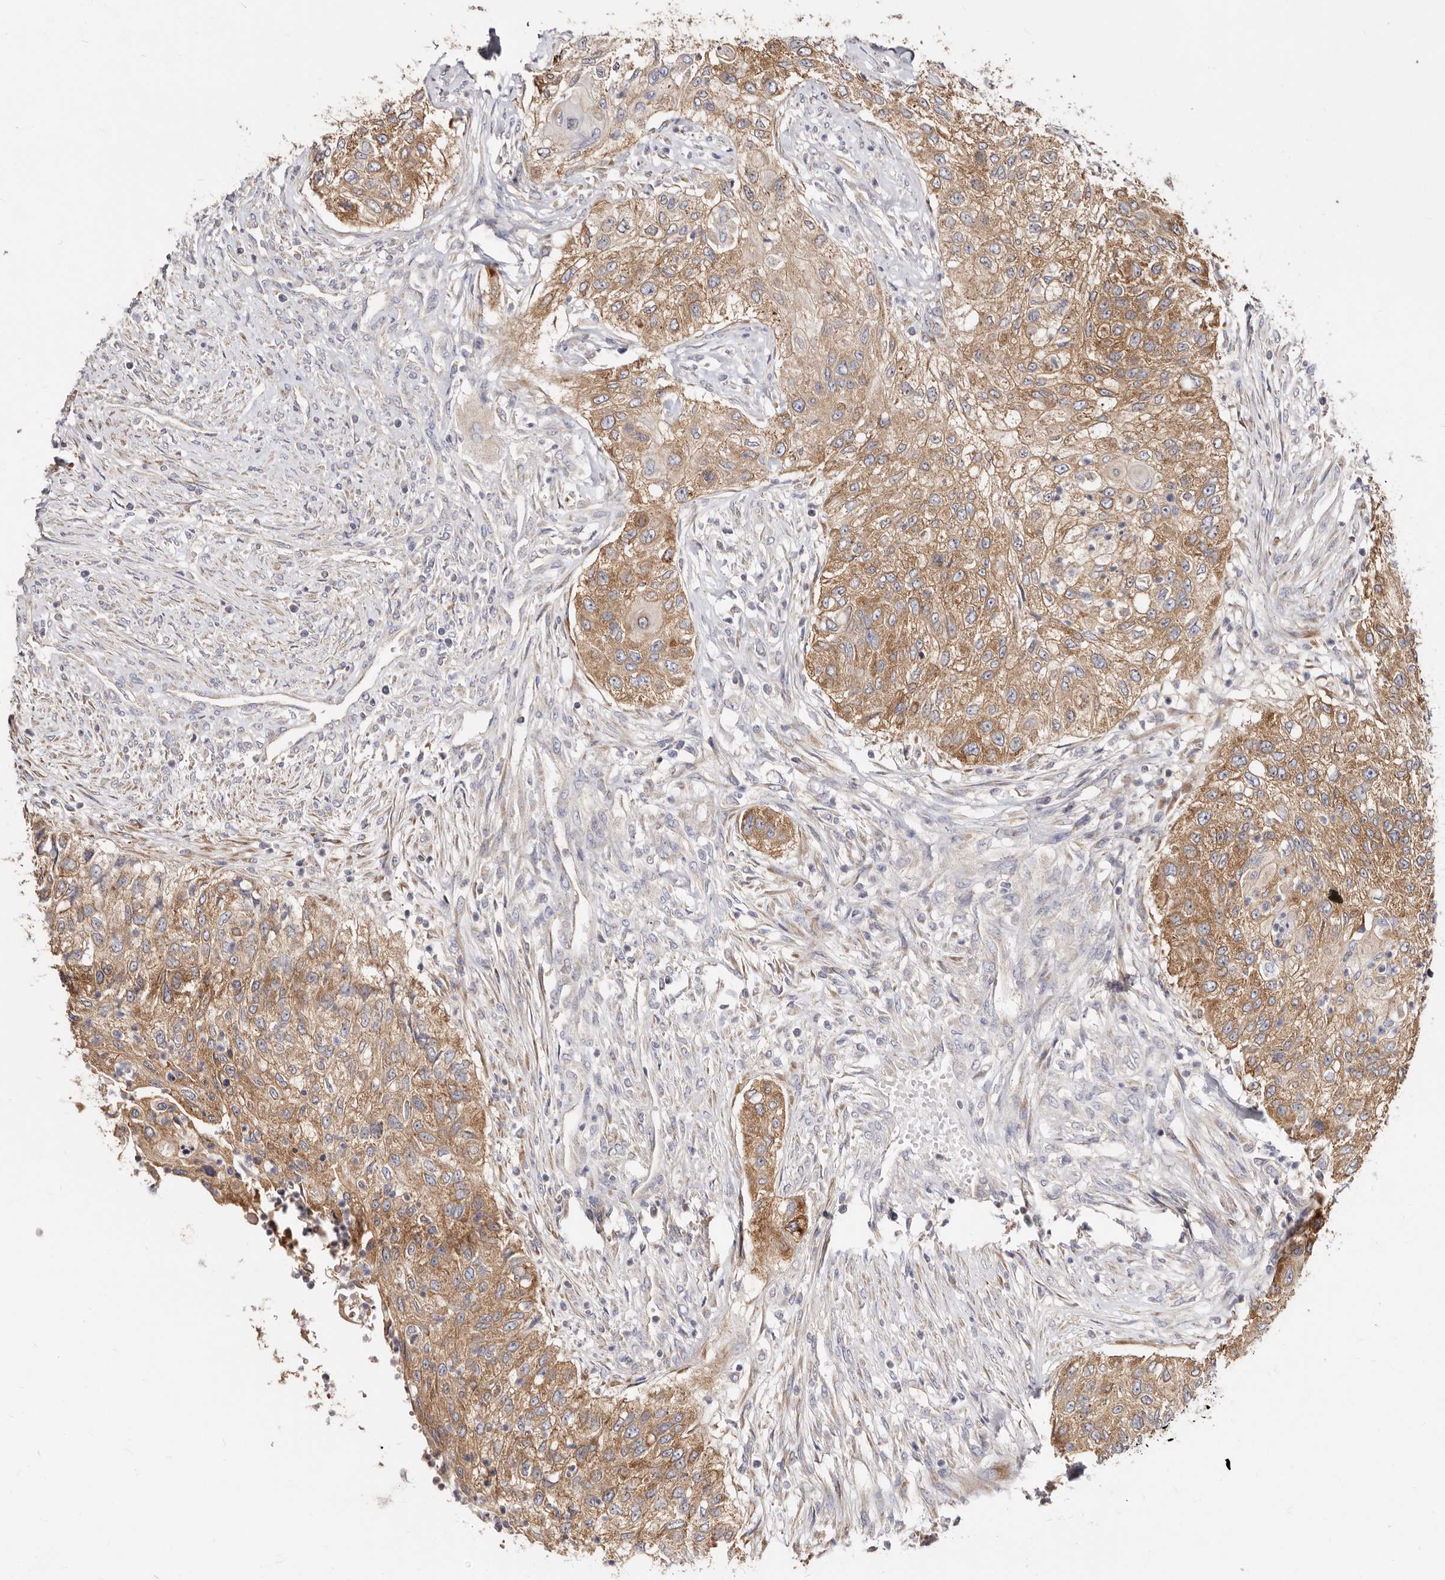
{"staining": {"intensity": "moderate", "quantity": ">75%", "location": "cytoplasmic/membranous"}, "tissue": "urothelial cancer", "cell_type": "Tumor cells", "image_type": "cancer", "snomed": [{"axis": "morphology", "description": "Urothelial carcinoma, High grade"}, {"axis": "topography", "description": "Urinary bladder"}], "caption": "Tumor cells reveal medium levels of moderate cytoplasmic/membranous staining in approximately >75% of cells in urothelial cancer.", "gene": "BAIAP2L1", "patient": {"sex": "female", "age": 60}}